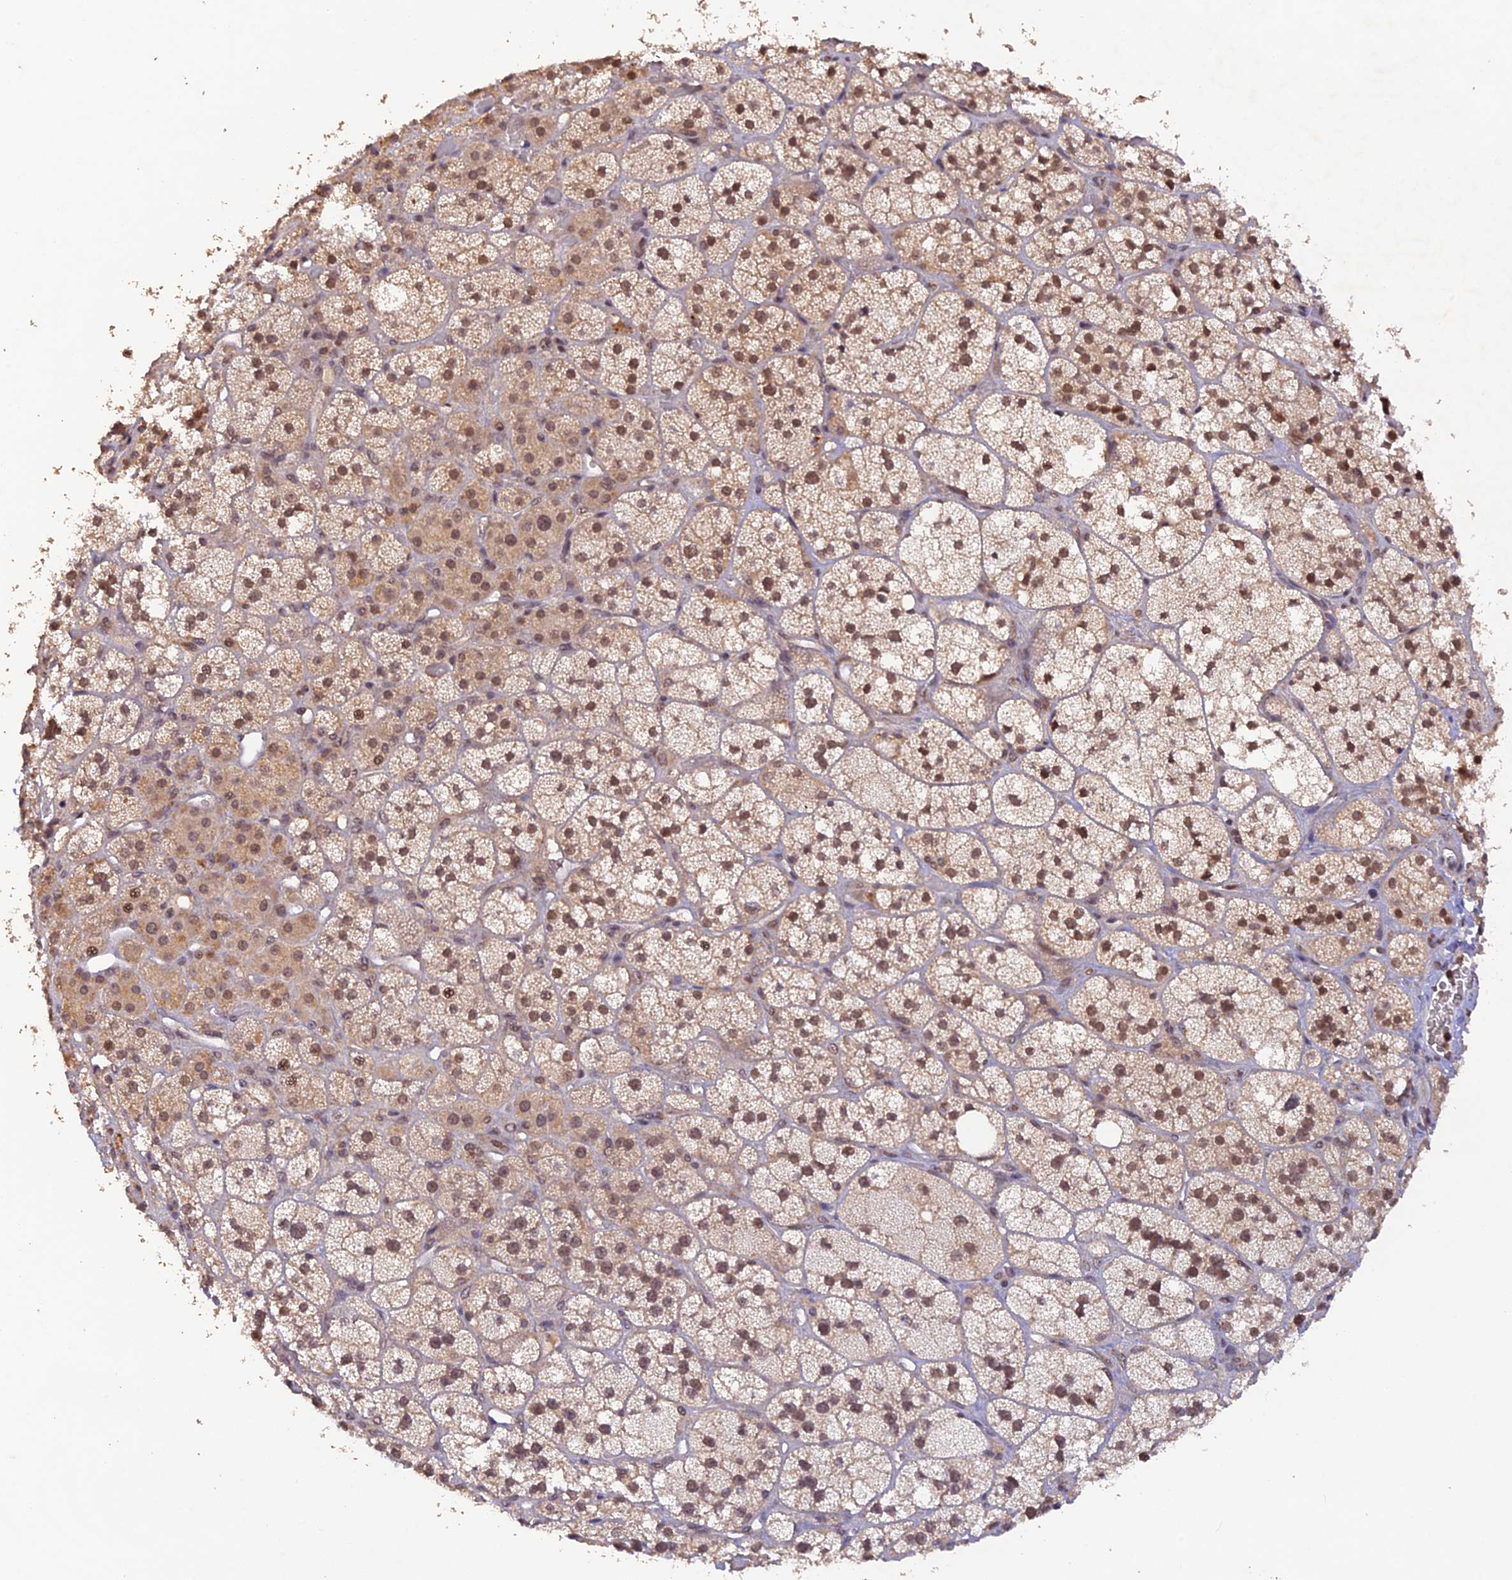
{"staining": {"intensity": "moderate", "quantity": "25%-75%", "location": "cytoplasmic/membranous,nuclear"}, "tissue": "adrenal gland", "cell_type": "Glandular cells", "image_type": "normal", "snomed": [{"axis": "morphology", "description": "Normal tissue, NOS"}, {"axis": "topography", "description": "Adrenal gland"}], "caption": "Moderate cytoplasmic/membranous,nuclear positivity for a protein is seen in about 25%-75% of glandular cells of normal adrenal gland using immunohistochemistry (IHC).", "gene": "ZNF436", "patient": {"sex": "male", "age": 61}}